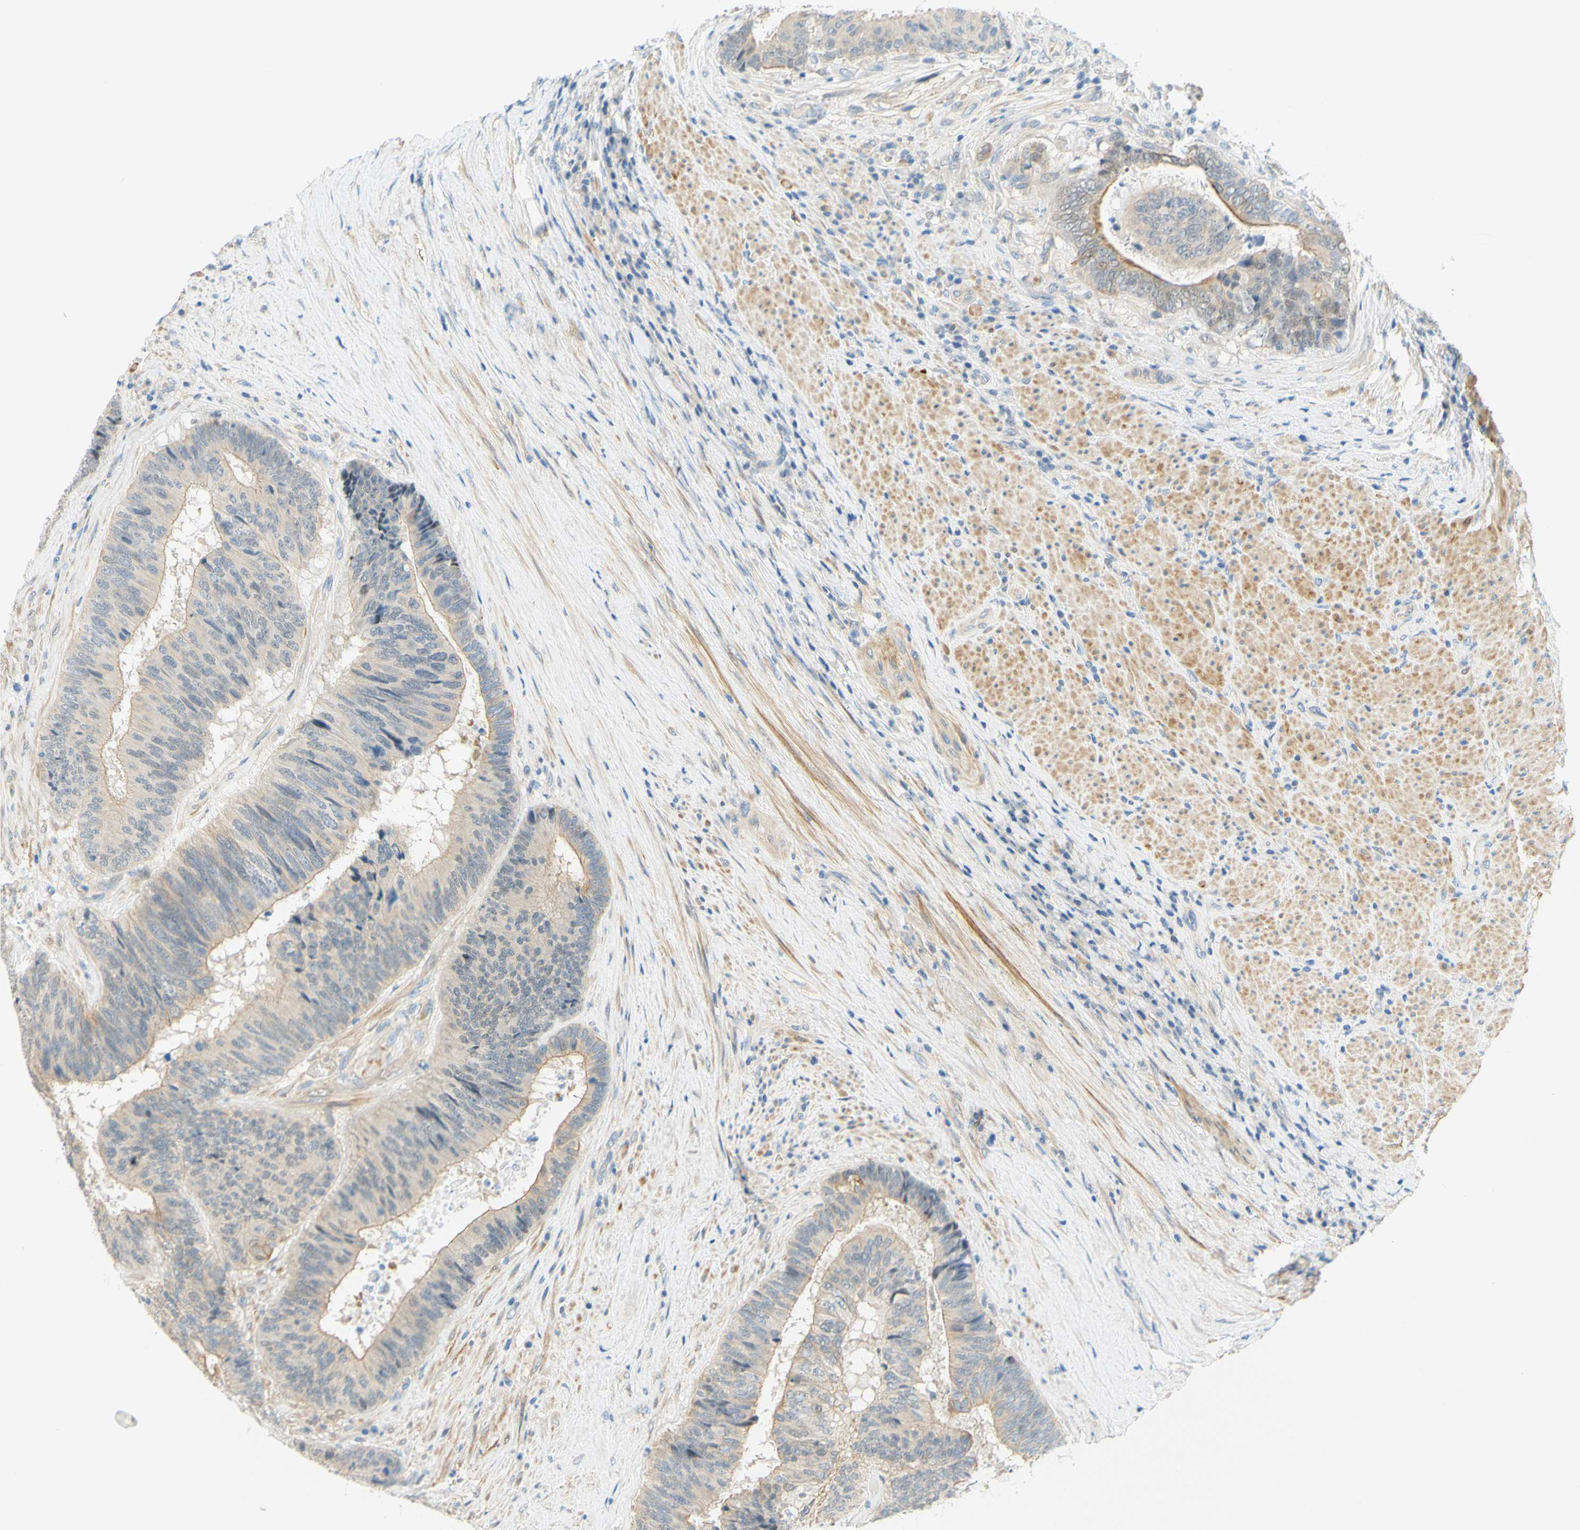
{"staining": {"intensity": "weak", "quantity": ">75%", "location": "cytoplasmic/membranous"}, "tissue": "colorectal cancer", "cell_type": "Tumor cells", "image_type": "cancer", "snomed": [{"axis": "morphology", "description": "Adenocarcinoma, NOS"}, {"axis": "topography", "description": "Rectum"}], "caption": "Colorectal cancer (adenocarcinoma) stained with a protein marker demonstrates weak staining in tumor cells.", "gene": "ENTREP2", "patient": {"sex": "male", "age": 72}}